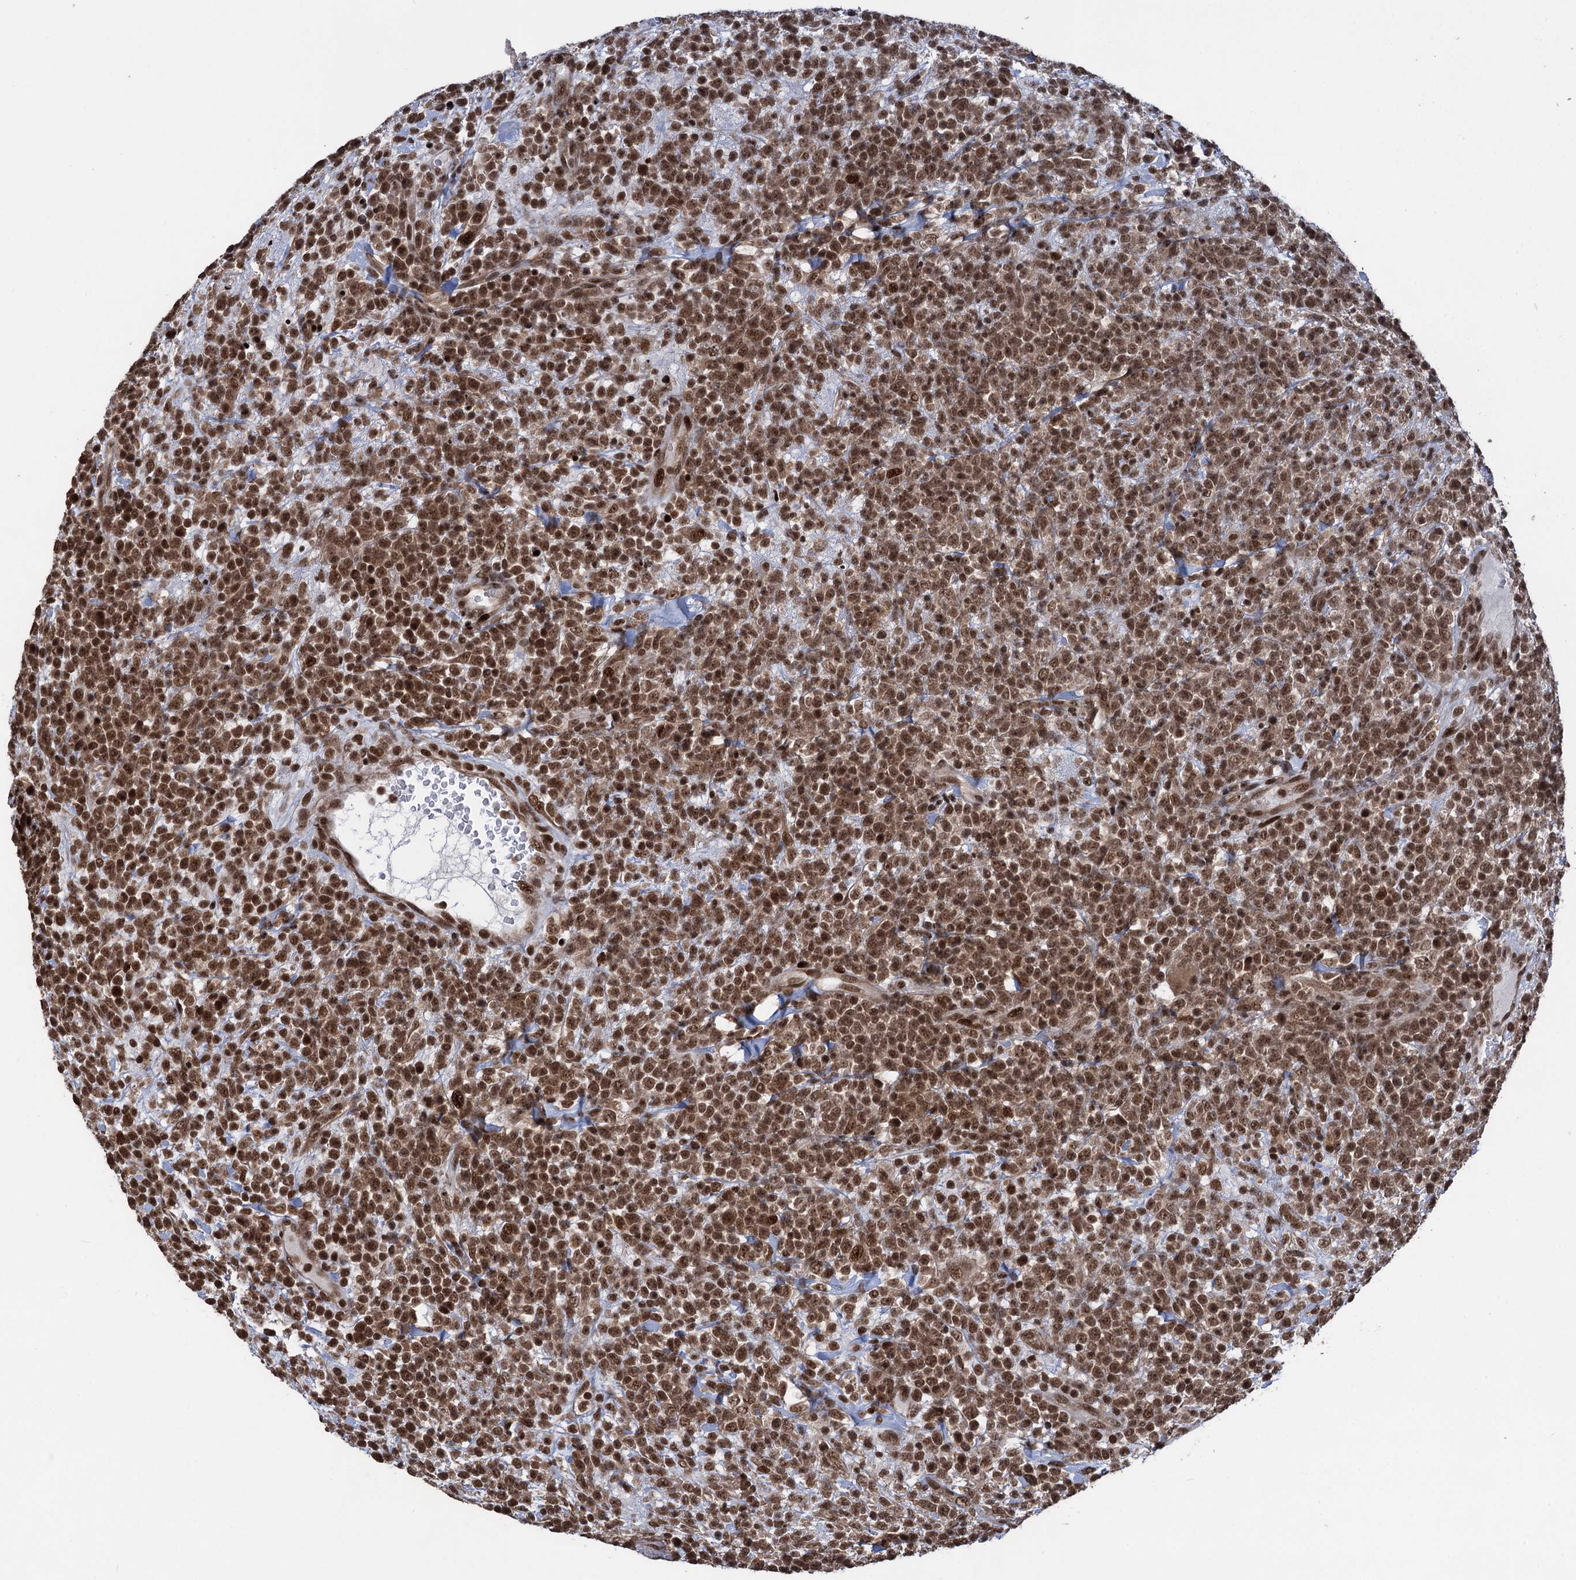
{"staining": {"intensity": "moderate", "quantity": ">75%", "location": "nuclear"}, "tissue": "lymphoma", "cell_type": "Tumor cells", "image_type": "cancer", "snomed": [{"axis": "morphology", "description": "Malignant lymphoma, non-Hodgkin's type, High grade"}, {"axis": "topography", "description": "Colon"}], "caption": "Tumor cells reveal moderate nuclear positivity in approximately >75% of cells in high-grade malignant lymphoma, non-Hodgkin's type. Using DAB (brown) and hematoxylin (blue) stains, captured at high magnification using brightfield microscopy.", "gene": "ZNF169", "patient": {"sex": "female", "age": 53}}